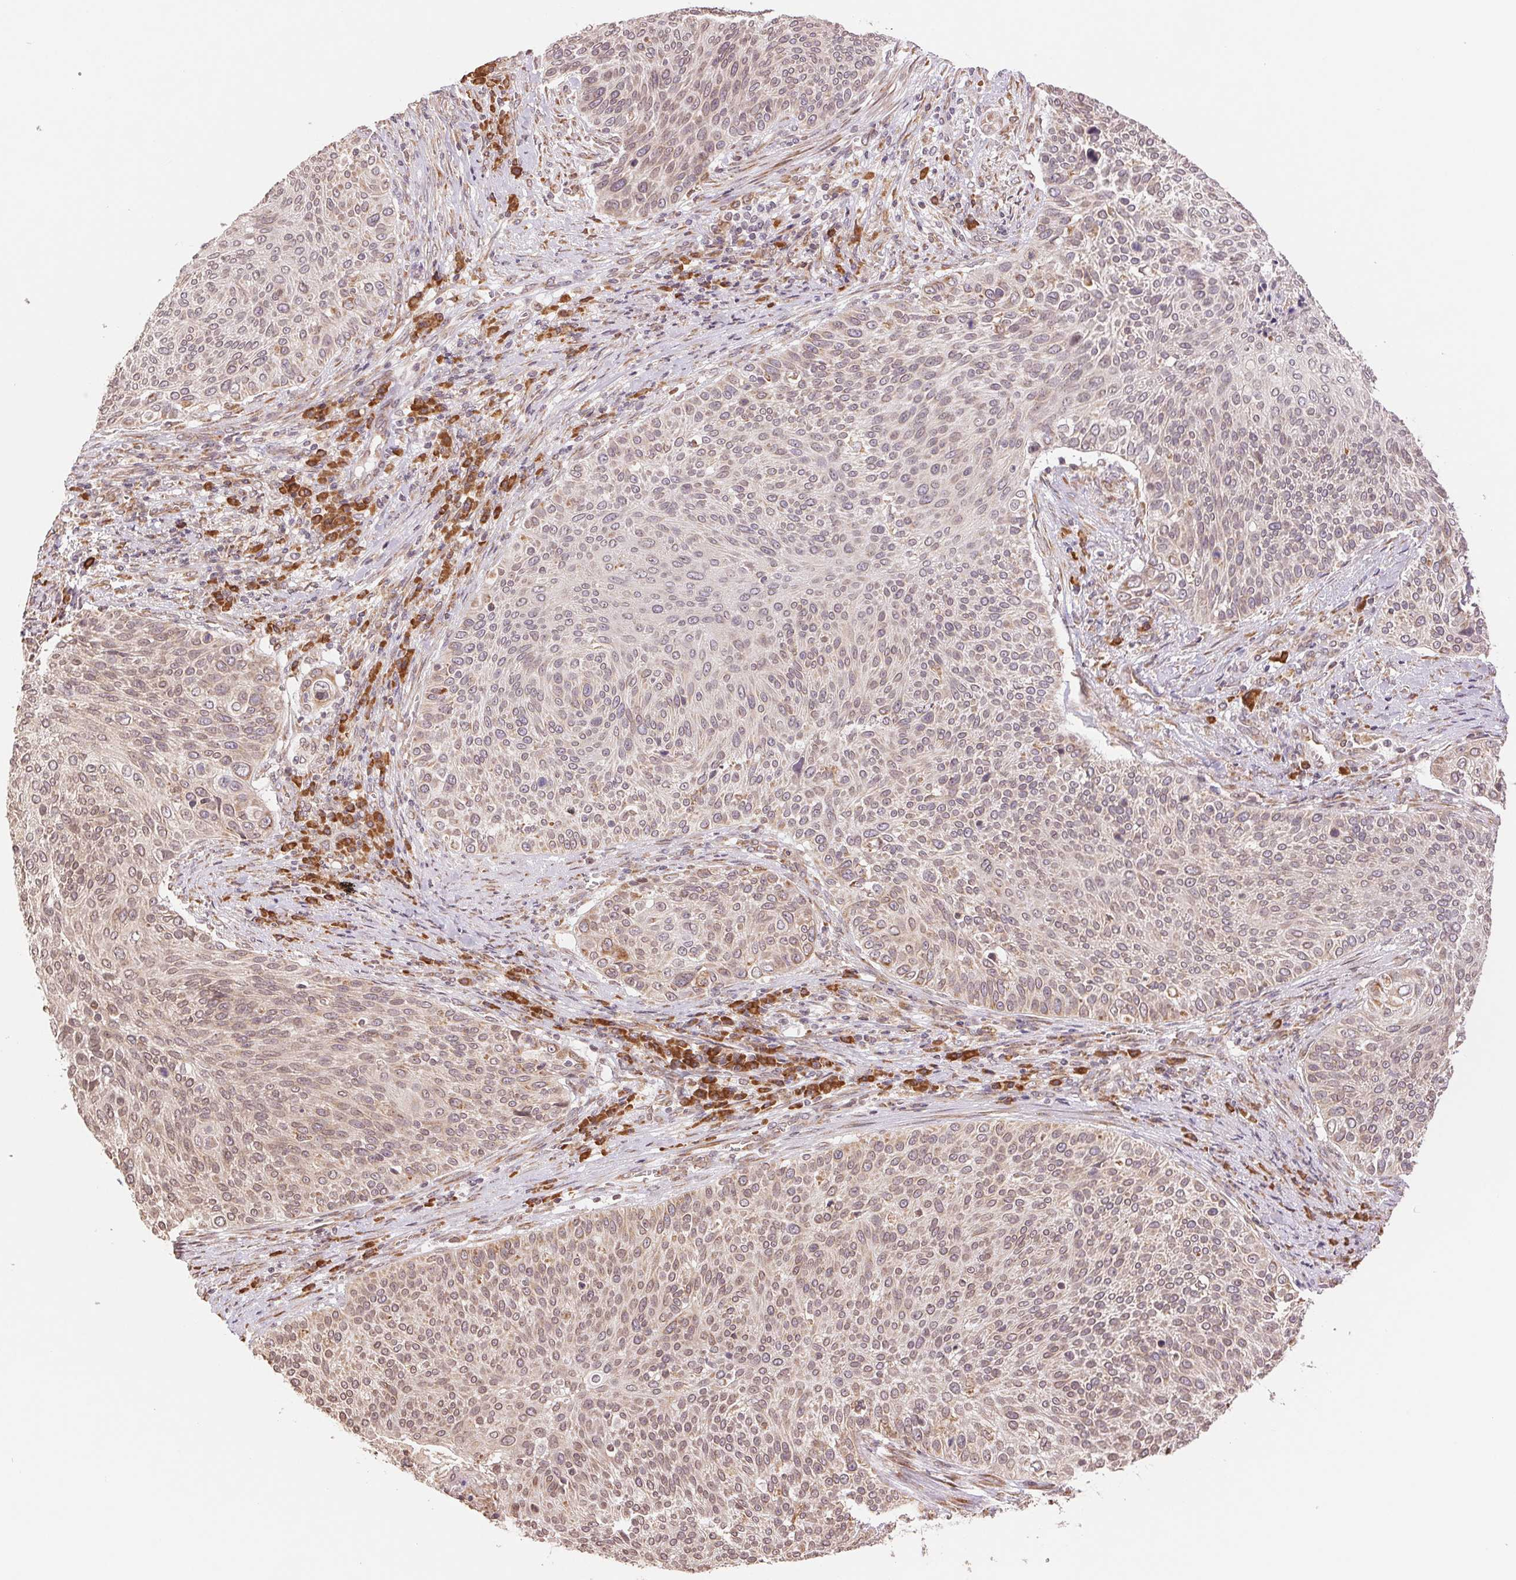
{"staining": {"intensity": "weak", "quantity": ">75%", "location": "cytoplasmic/membranous"}, "tissue": "cervical cancer", "cell_type": "Tumor cells", "image_type": "cancer", "snomed": [{"axis": "morphology", "description": "Squamous cell carcinoma, NOS"}, {"axis": "topography", "description": "Cervix"}], "caption": "An image of human squamous cell carcinoma (cervical) stained for a protein displays weak cytoplasmic/membranous brown staining in tumor cells.", "gene": "RPN1", "patient": {"sex": "female", "age": 31}}